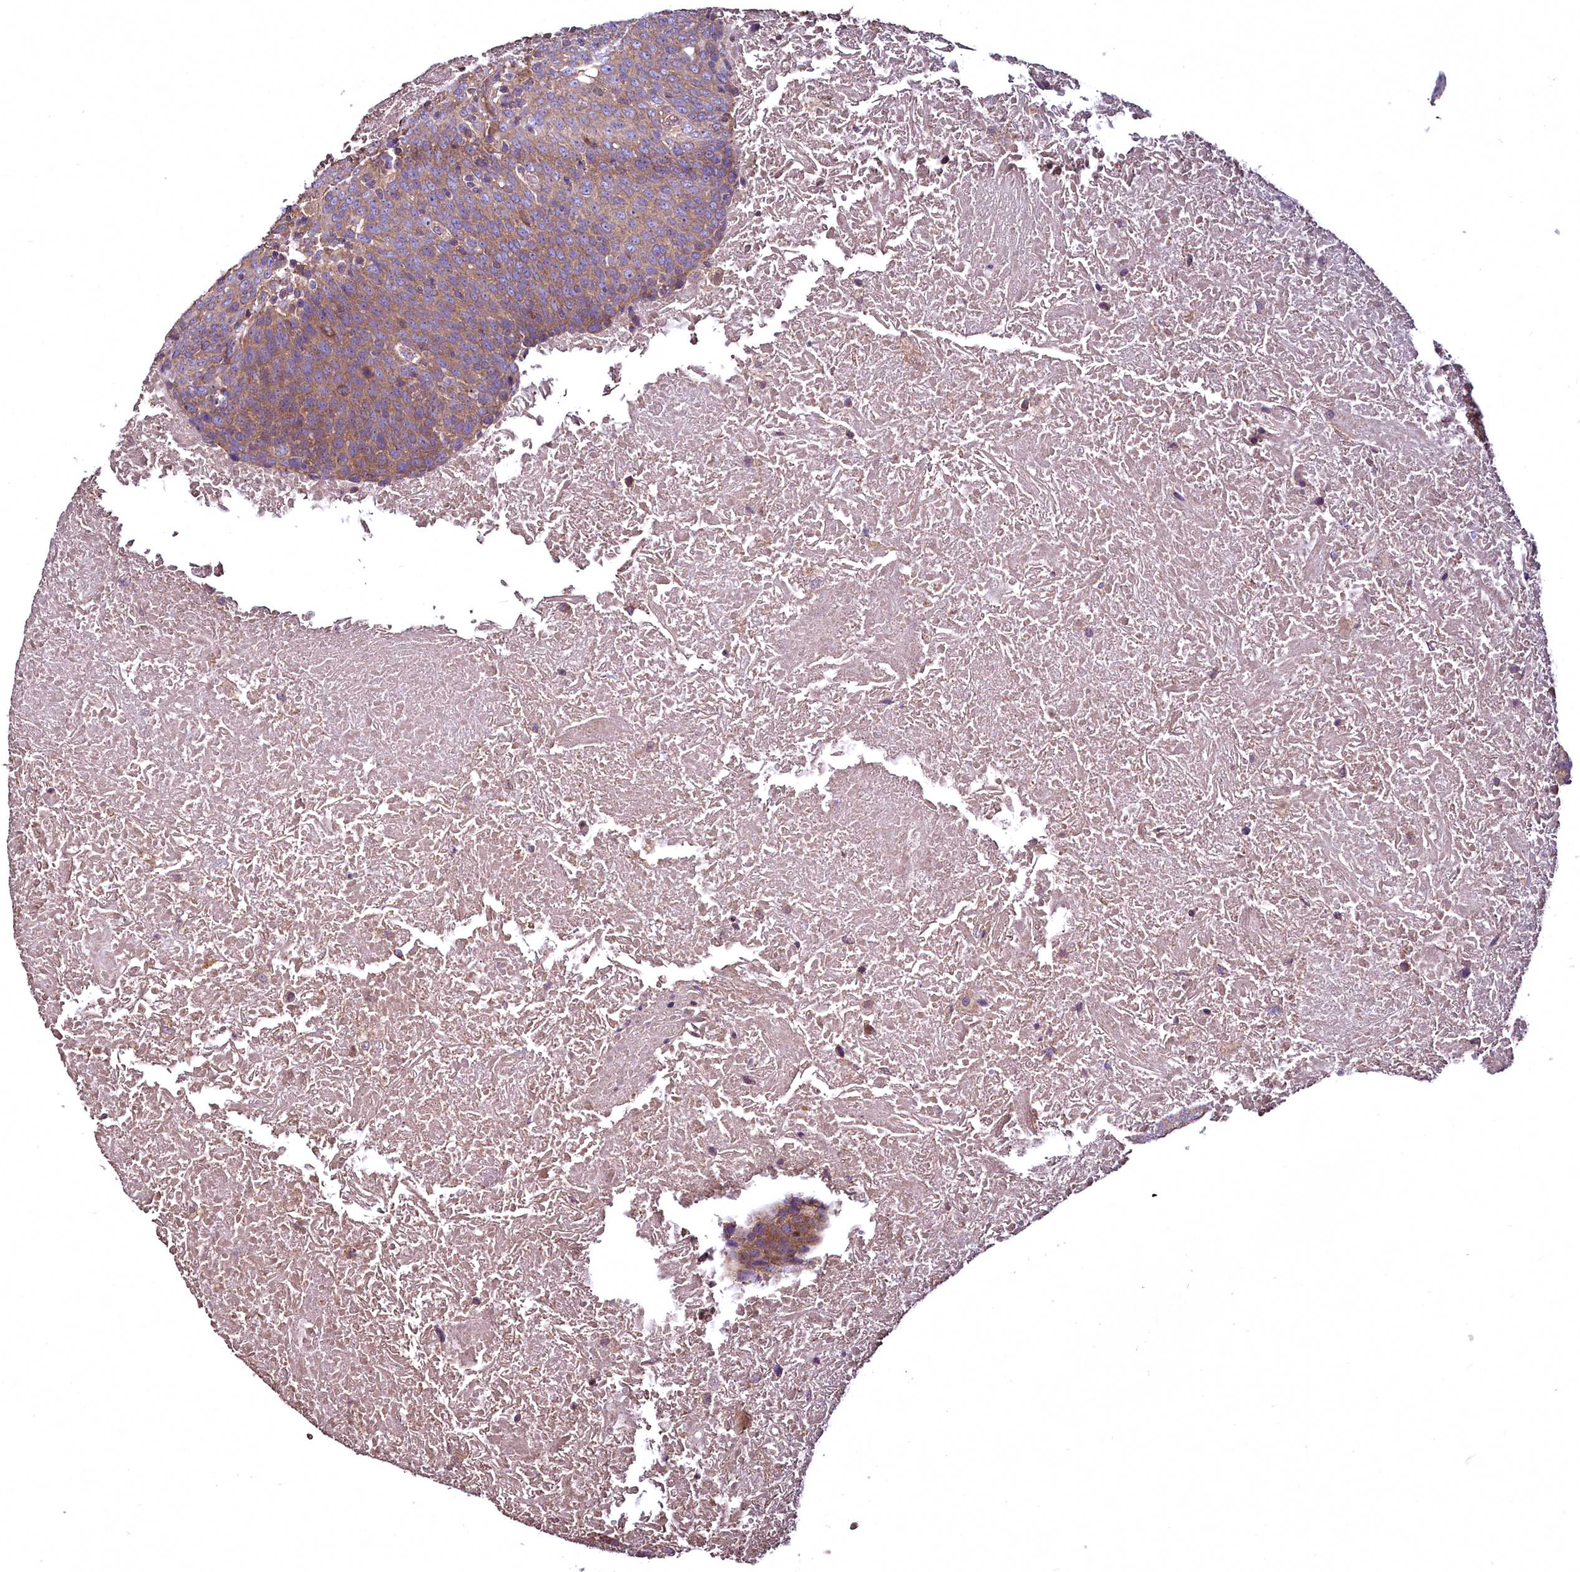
{"staining": {"intensity": "moderate", "quantity": ">75%", "location": "cytoplasmic/membranous"}, "tissue": "head and neck cancer", "cell_type": "Tumor cells", "image_type": "cancer", "snomed": [{"axis": "morphology", "description": "Squamous cell carcinoma, NOS"}, {"axis": "morphology", "description": "Squamous cell carcinoma, metastatic, NOS"}, {"axis": "topography", "description": "Lymph node"}, {"axis": "topography", "description": "Head-Neck"}], "caption": "Protein positivity by IHC reveals moderate cytoplasmic/membranous expression in about >75% of tumor cells in head and neck squamous cell carcinoma. The protein of interest is stained brown, and the nuclei are stained in blue (DAB (3,3'-diaminobenzidine) IHC with brightfield microscopy, high magnification).", "gene": "TBCEL", "patient": {"sex": "male", "age": 62}}